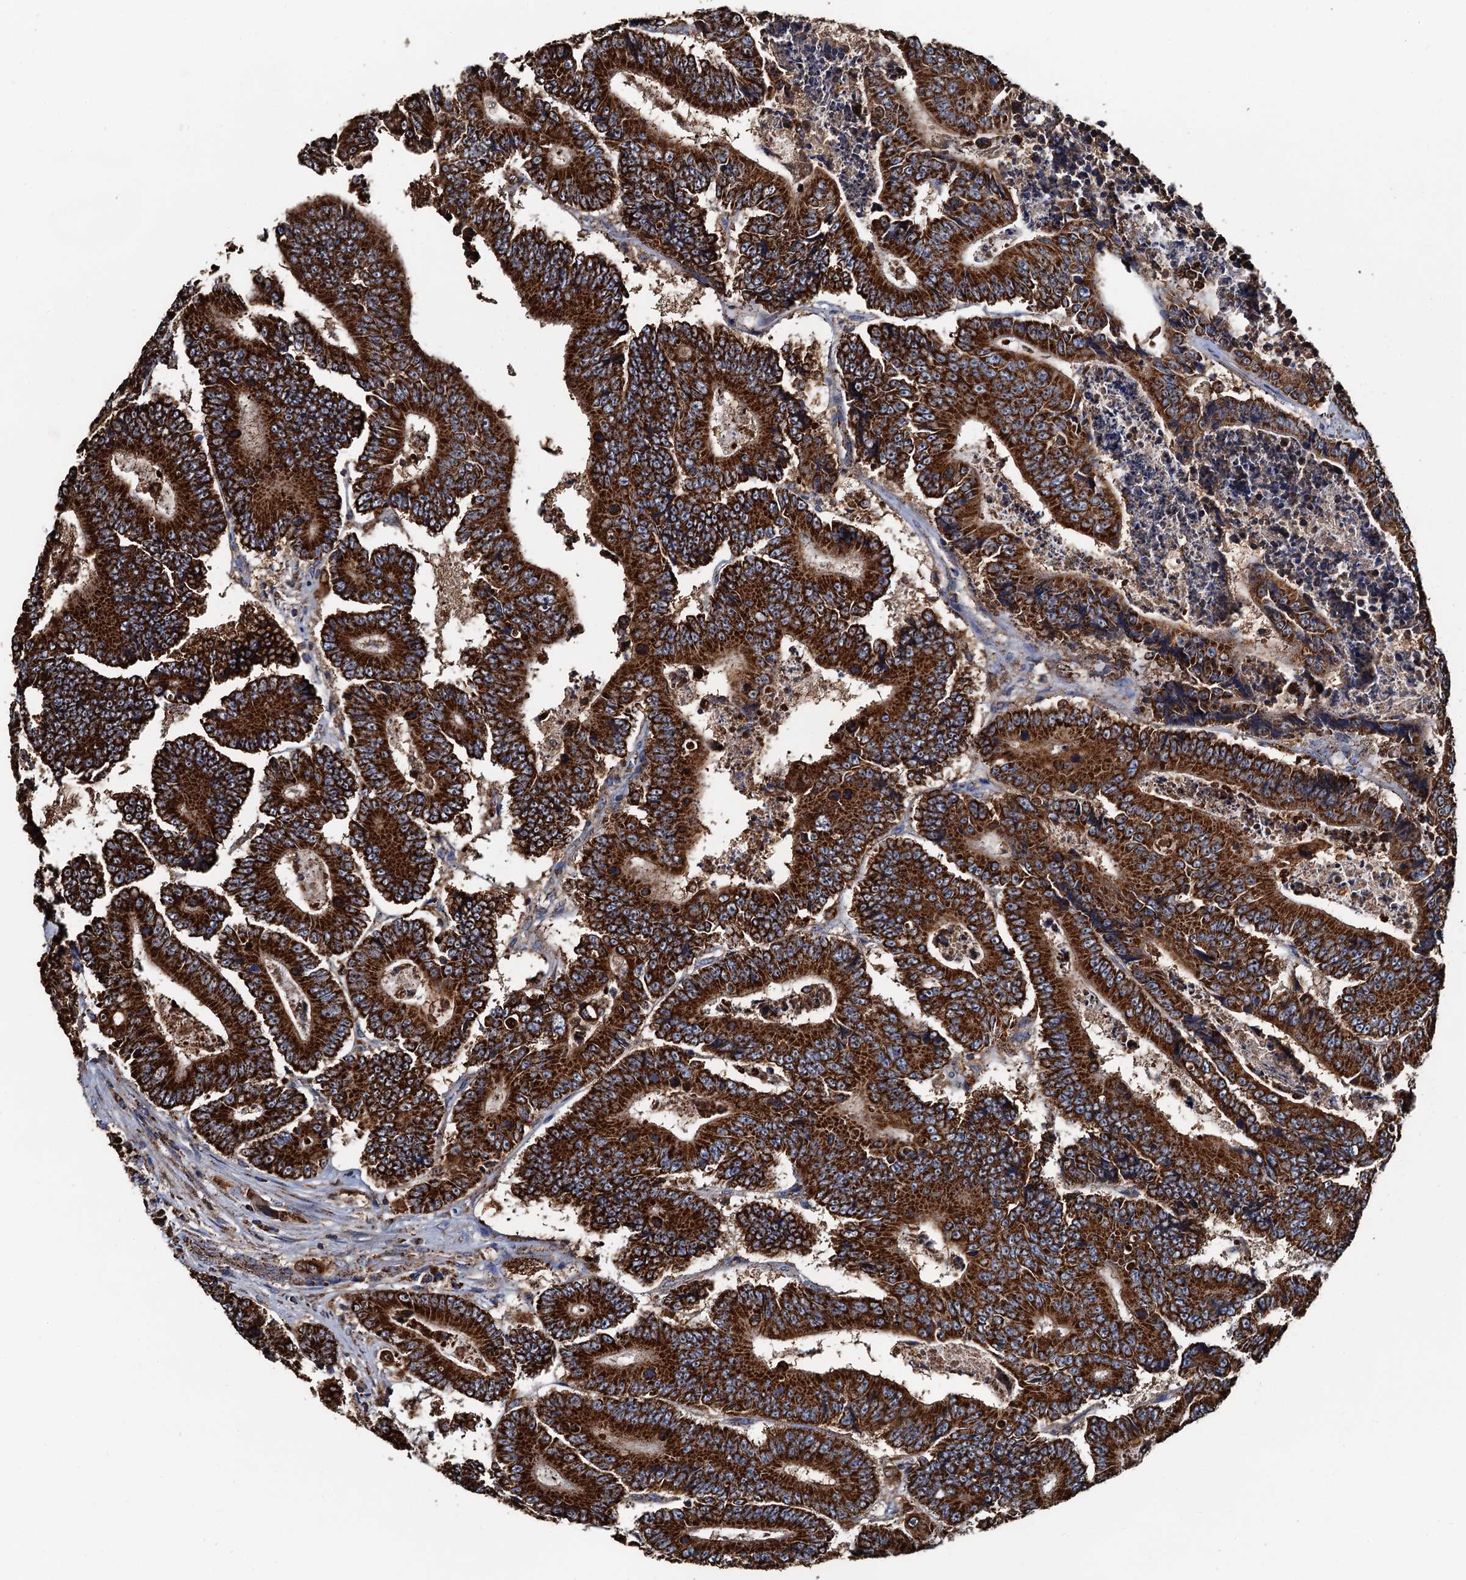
{"staining": {"intensity": "strong", "quantity": ">75%", "location": "cytoplasmic/membranous"}, "tissue": "colorectal cancer", "cell_type": "Tumor cells", "image_type": "cancer", "snomed": [{"axis": "morphology", "description": "Adenocarcinoma, NOS"}, {"axis": "topography", "description": "Colon"}], "caption": "Human colorectal cancer (adenocarcinoma) stained with a brown dye displays strong cytoplasmic/membranous positive staining in about >75% of tumor cells.", "gene": "AAGAB", "patient": {"sex": "male", "age": 83}}